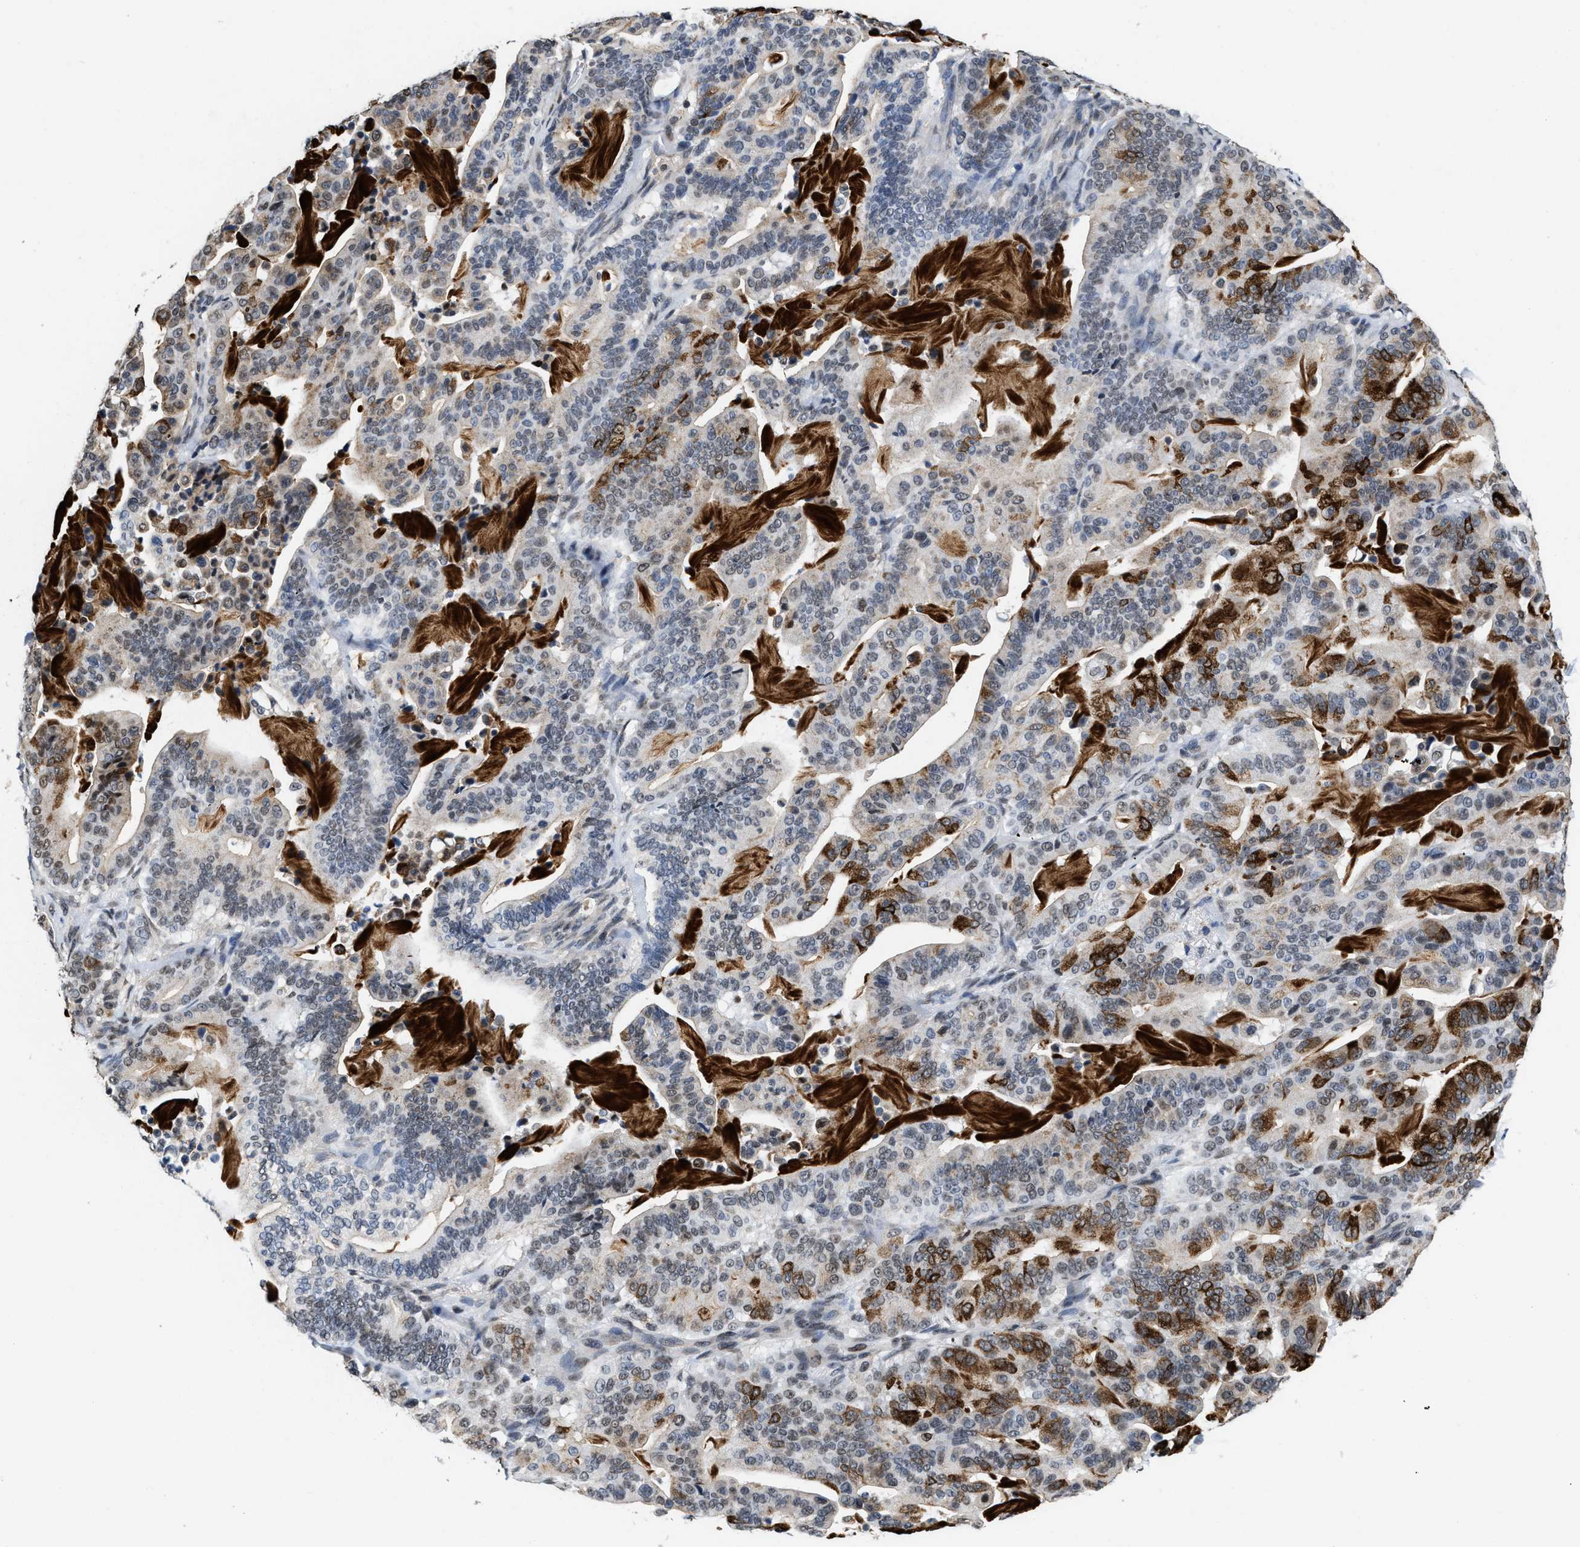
{"staining": {"intensity": "moderate", "quantity": "<25%", "location": "cytoplasmic/membranous,nuclear"}, "tissue": "pancreatic cancer", "cell_type": "Tumor cells", "image_type": "cancer", "snomed": [{"axis": "morphology", "description": "Adenocarcinoma, NOS"}, {"axis": "topography", "description": "Pancreas"}], "caption": "Pancreatic cancer tissue displays moderate cytoplasmic/membranous and nuclear positivity in about <25% of tumor cells, visualized by immunohistochemistry. (IHC, brightfield microscopy, high magnification).", "gene": "SUPT16H", "patient": {"sex": "male", "age": 63}}